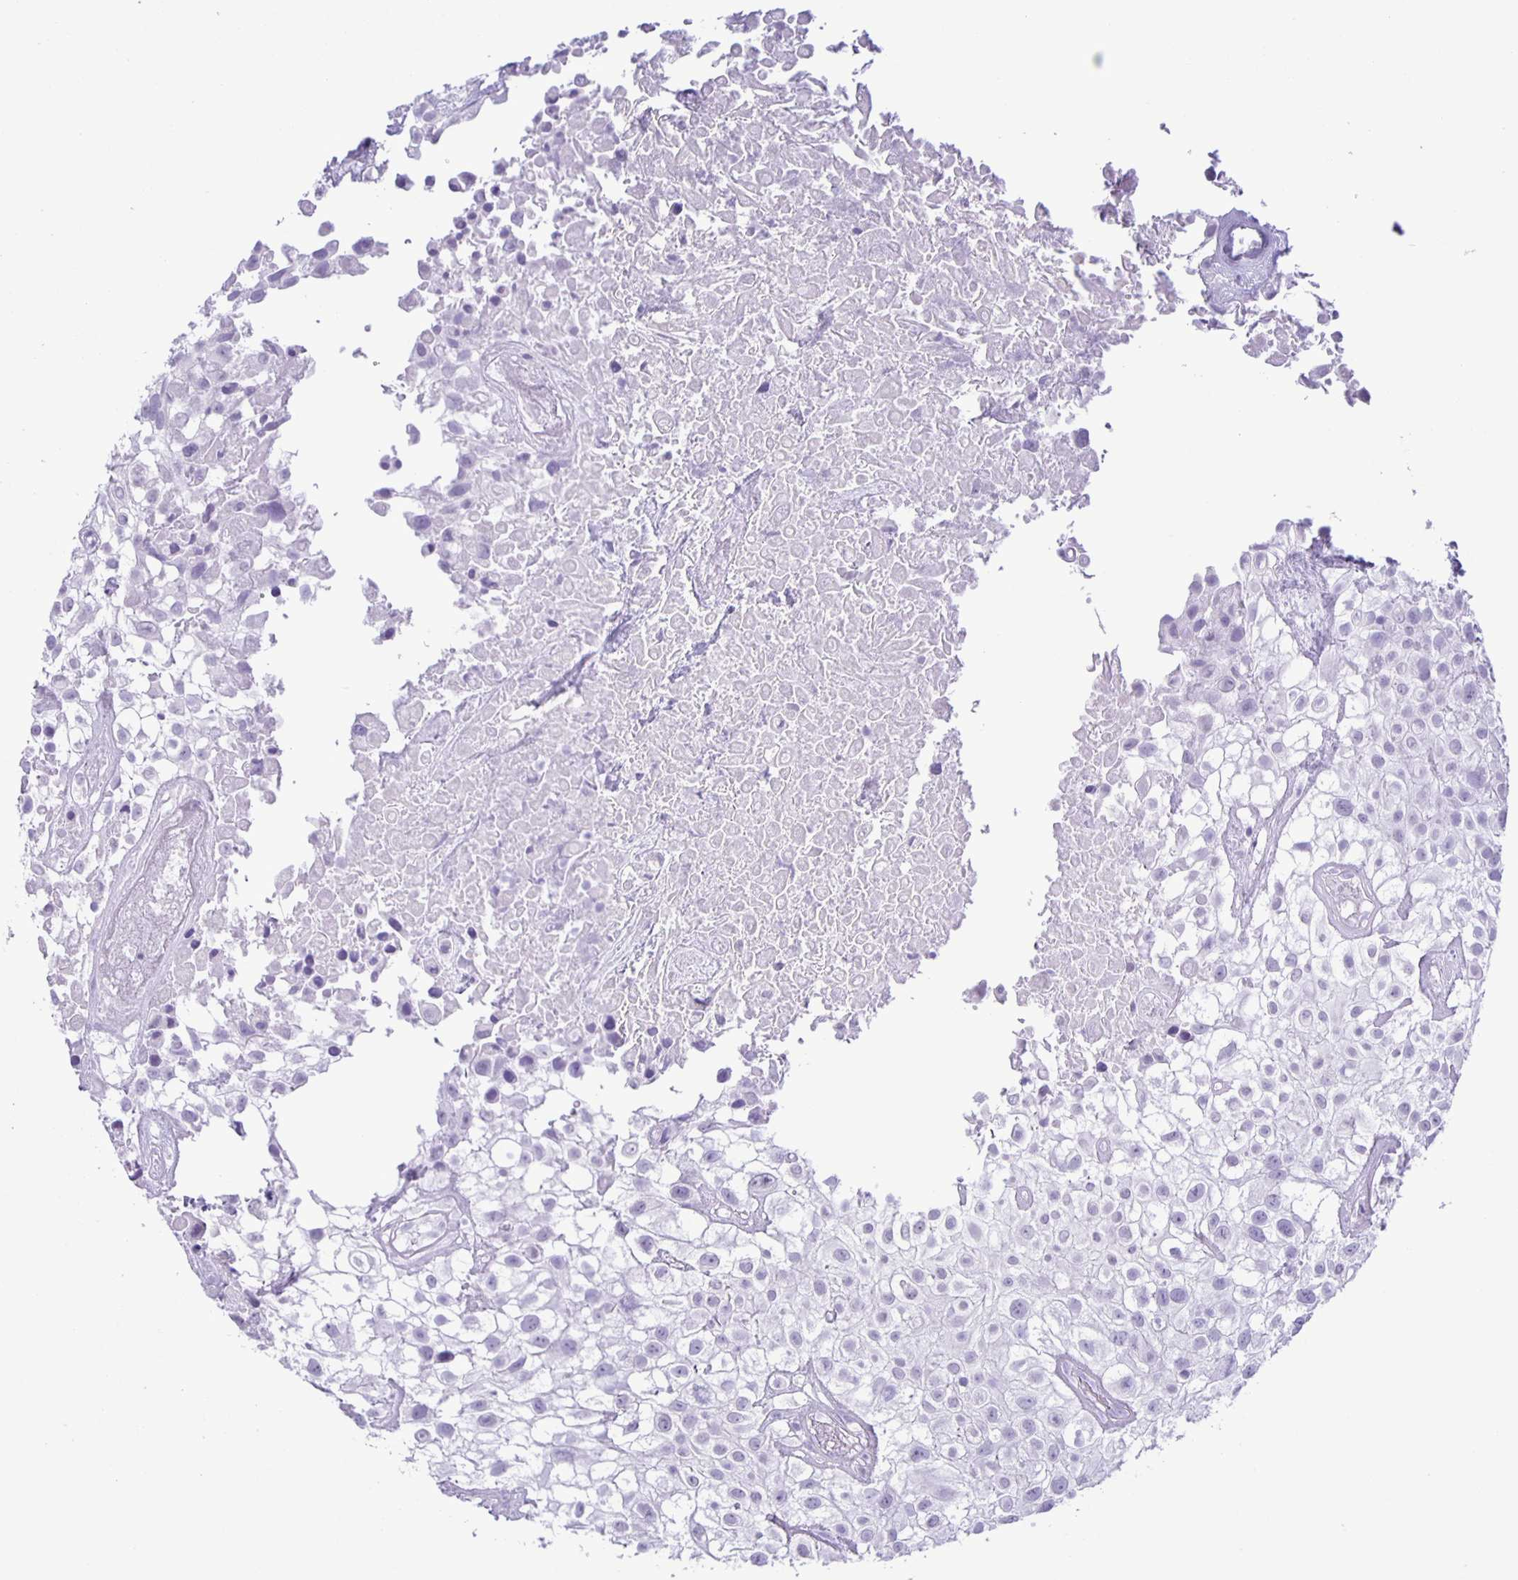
{"staining": {"intensity": "negative", "quantity": "none", "location": "none"}, "tissue": "urothelial cancer", "cell_type": "Tumor cells", "image_type": "cancer", "snomed": [{"axis": "morphology", "description": "Urothelial carcinoma, High grade"}, {"axis": "topography", "description": "Urinary bladder"}], "caption": "Tumor cells show no significant protein staining in urothelial cancer.", "gene": "EZHIP", "patient": {"sex": "male", "age": 56}}